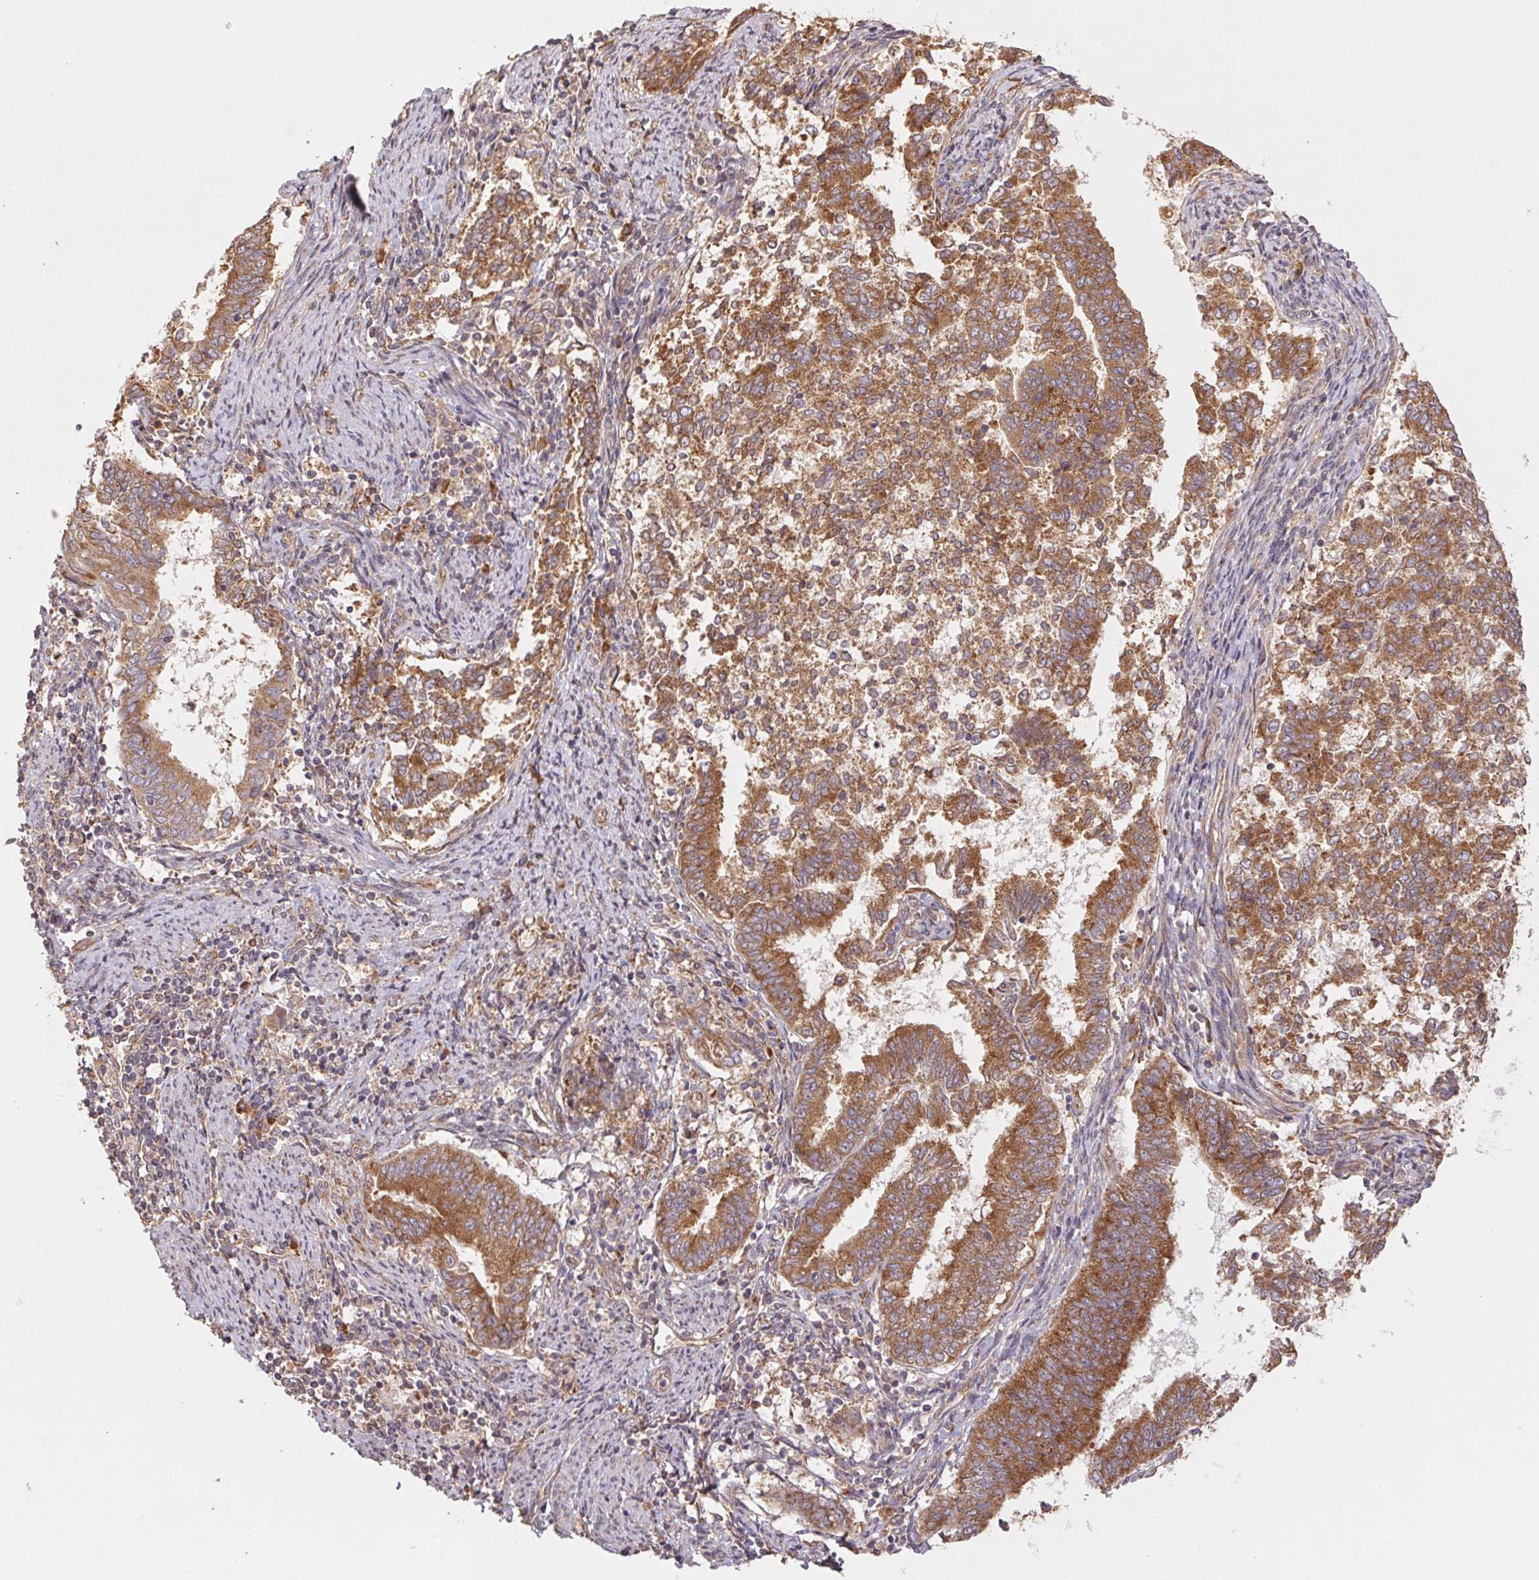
{"staining": {"intensity": "strong", "quantity": ">75%", "location": "cytoplasmic/membranous"}, "tissue": "endometrial cancer", "cell_type": "Tumor cells", "image_type": "cancer", "snomed": [{"axis": "morphology", "description": "Adenocarcinoma, NOS"}, {"axis": "topography", "description": "Endometrium"}], "caption": "Immunohistochemistry of human endometrial cancer (adenocarcinoma) demonstrates high levels of strong cytoplasmic/membranous expression in approximately >75% of tumor cells.", "gene": "RPL27A", "patient": {"sex": "female", "age": 65}}